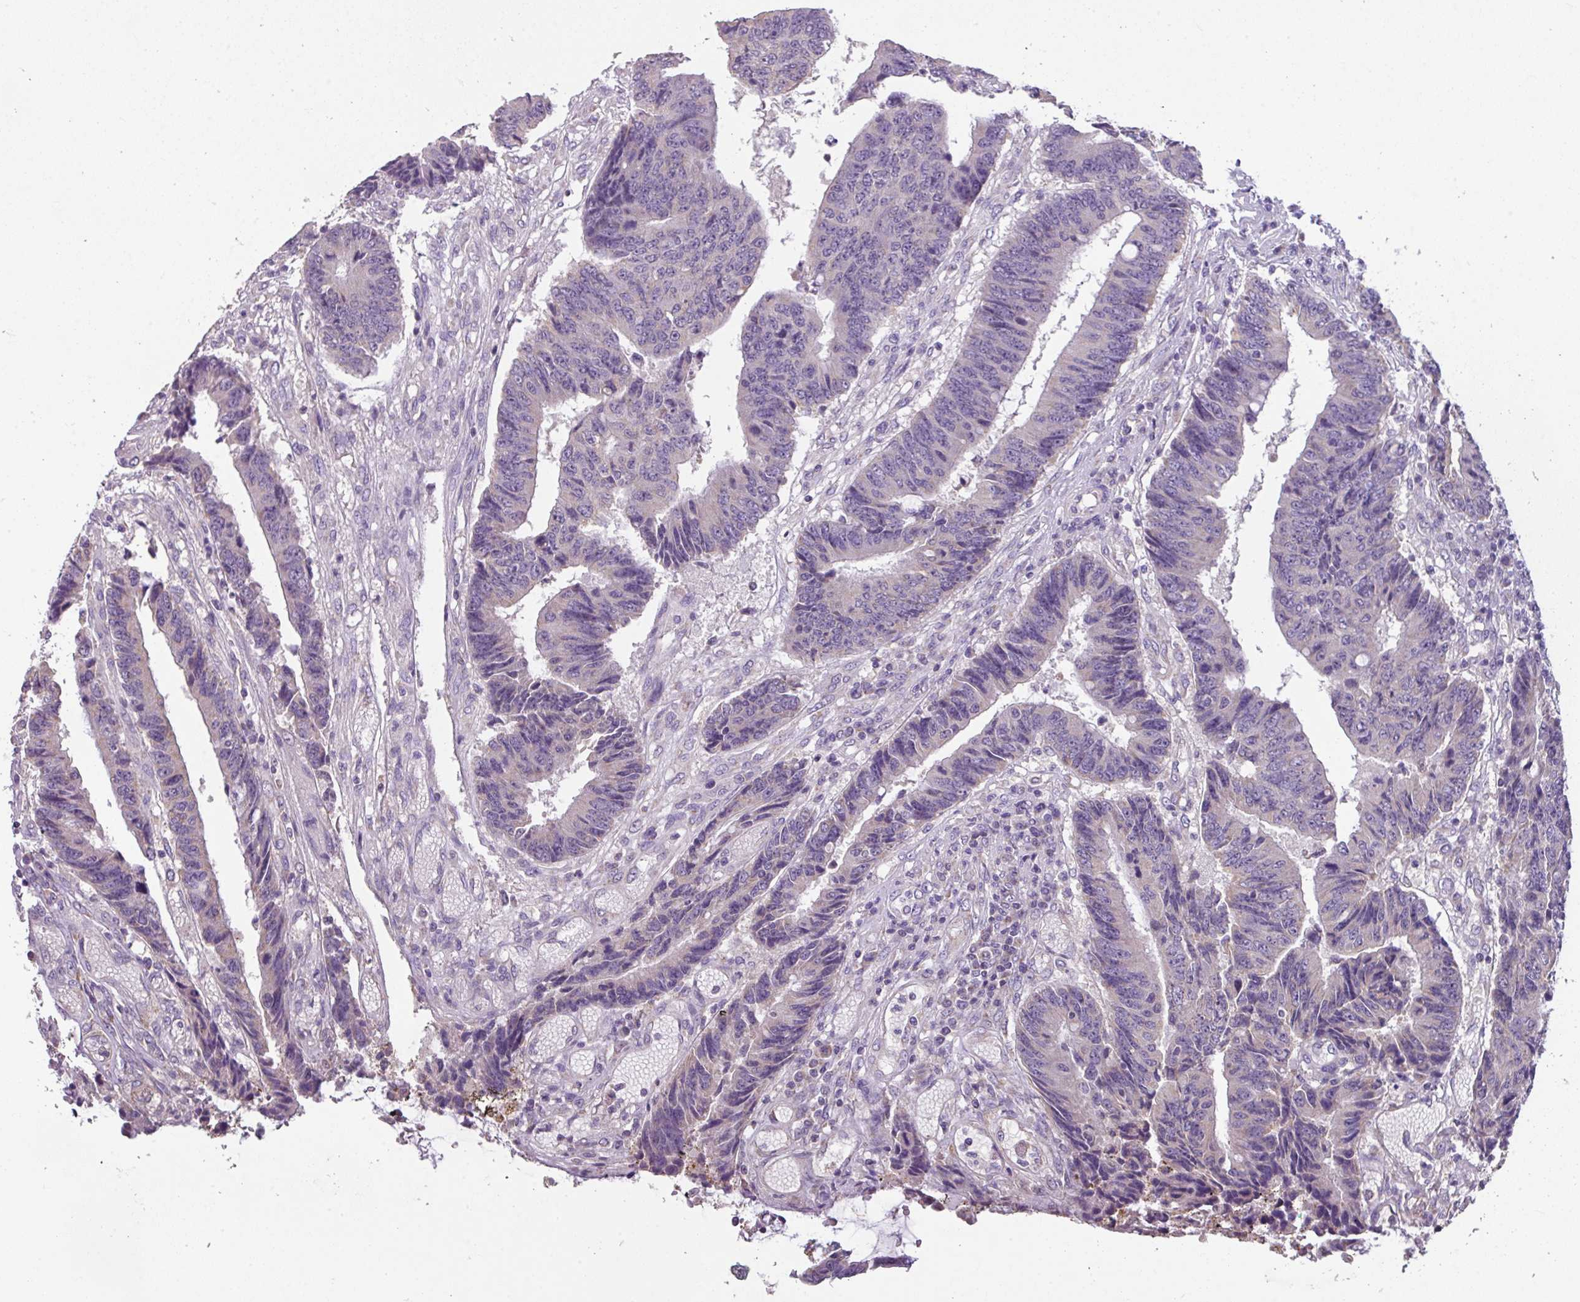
{"staining": {"intensity": "negative", "quantity": "none", "location": "none"}, "tissue": "colorectal cancer", "cell_type": "Tumor cells", "image_type": "cancer", "snomed": [{"axis": "morphology", "description": "Adenocarcinoma, NOS"}, {"axis": "topography", "description": "Rectum"}], "caption": "Tumor cells are negative for protein expression in human adenocarcinoma (colorectal). (DAB (3,3'-diaminobenzidine) IHC visualized using brightfield microscopy, high magnification).", "gene": "PALS2", "patient": {"sex": "male", "age": 84}}